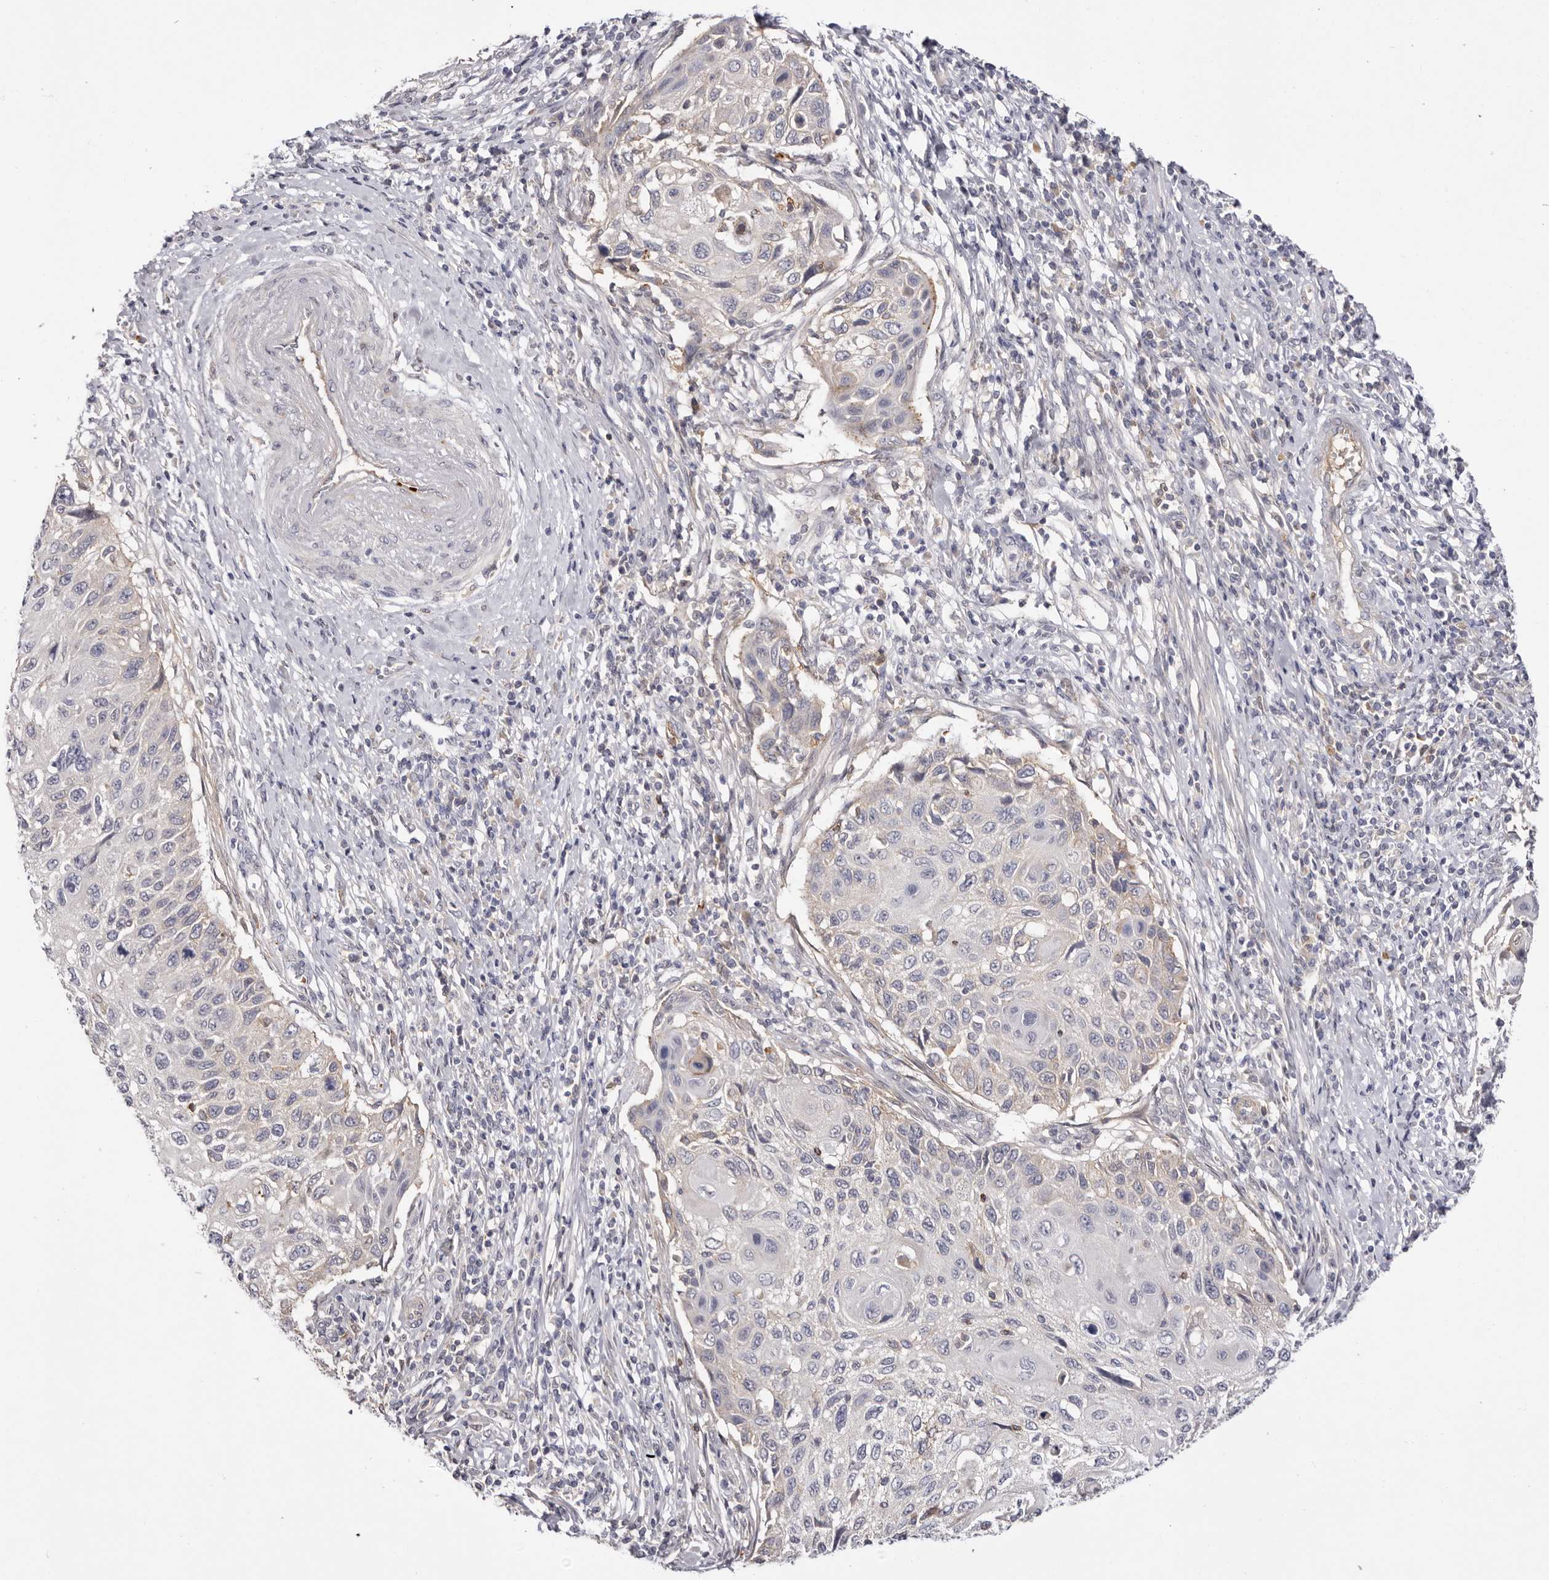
{"staining": {"intensity": "negative", "quantity": "none", "location": "none"}, "tissue": "cervical cancer", "cell_type": "Tumor cells", "image_type": "cancer", "snomed": [{"axis": "morphology", "description": "Squamous cell carcinoma, NOS"}, {"axis": "topography", "description": "Cervix"}], "caption": "DAB (3,3'-diaminobenzidine) immunohistochemical staining of human cervical cancer (squamous cell carcinoma) exhibits no significant staining in tumor cells.", "gene": "LMLN", "patient": {"sex": "female", "age": 70}}